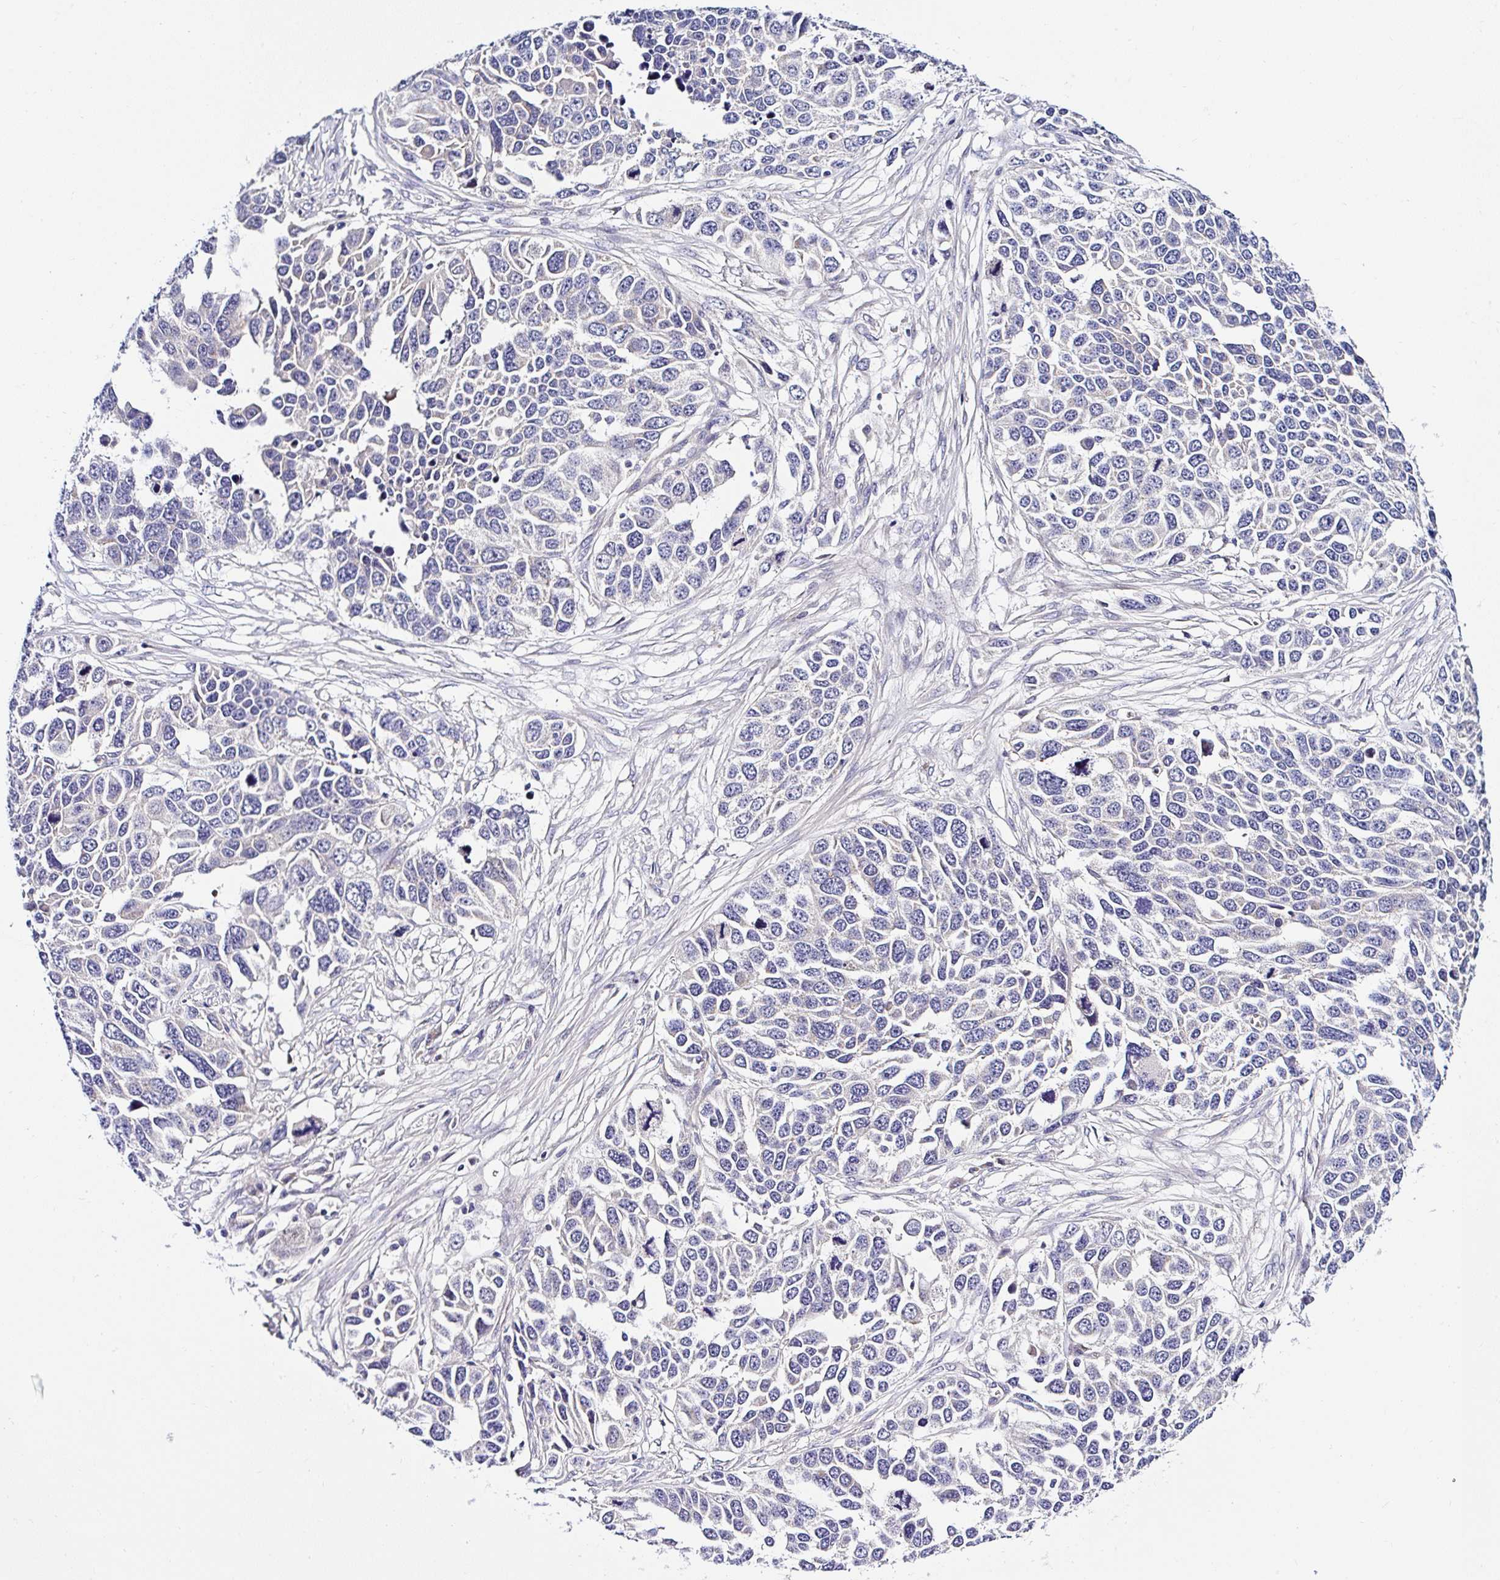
{"staining": {"intensity": "negative", "quantity": "none", "location": "none"}, "tissue": "ovarian cancer", "cell_type": "Tumor cells", "image_type": "cancer", "snomed": [{"axis": "morphology", "description": "Cystadenocarcinoma, serous, NOS"}, {"axis": "topography", "description": "Ovary"}], "caption": "A histopathology image of ovarian serous cystadenocarcinoma stained for a protein exhibits no brown staining in tumor cells.", "gene": "DEPDC5", "patient": {"sex": "female", "age": 76}}